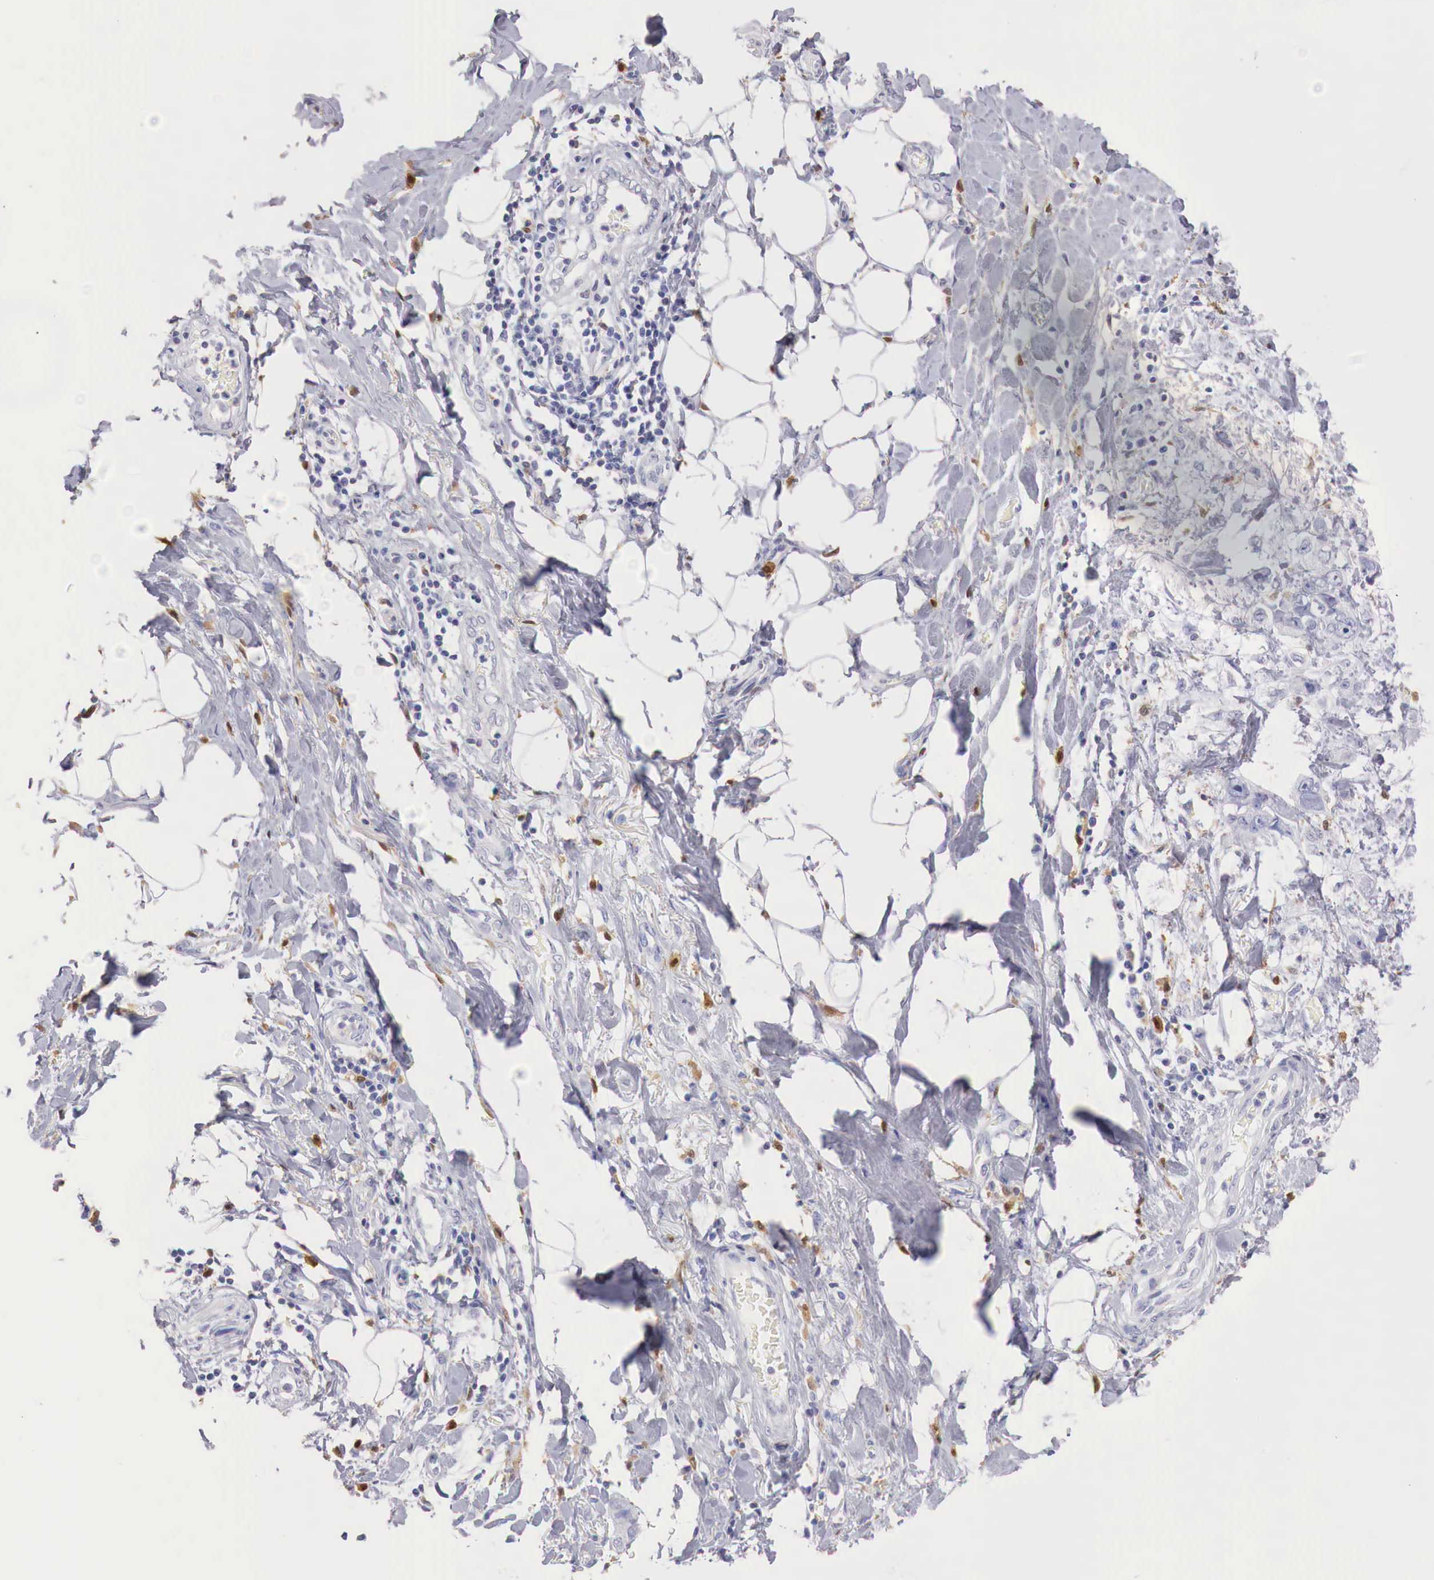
{"staining": {"intensity": "negative", "quantity": "none", "location": "none"}, "tissue": "stomach cancer", "cell_type": "Tumor cells", "image_type": "cancer", "snomed": [{"axis": "morphology", "description": "Adenocarcinoma, NOS"}, {"axis": "topography", "description": "Stomach, upper"}], "caption": "DAB (3,3'-diaminobenzidine) immunohistochemical staining of human stomach cancer reveals no significant positivity in tumor cells.", "gene": "RENBP", "patient": {"sex": "male", "age": 47}}